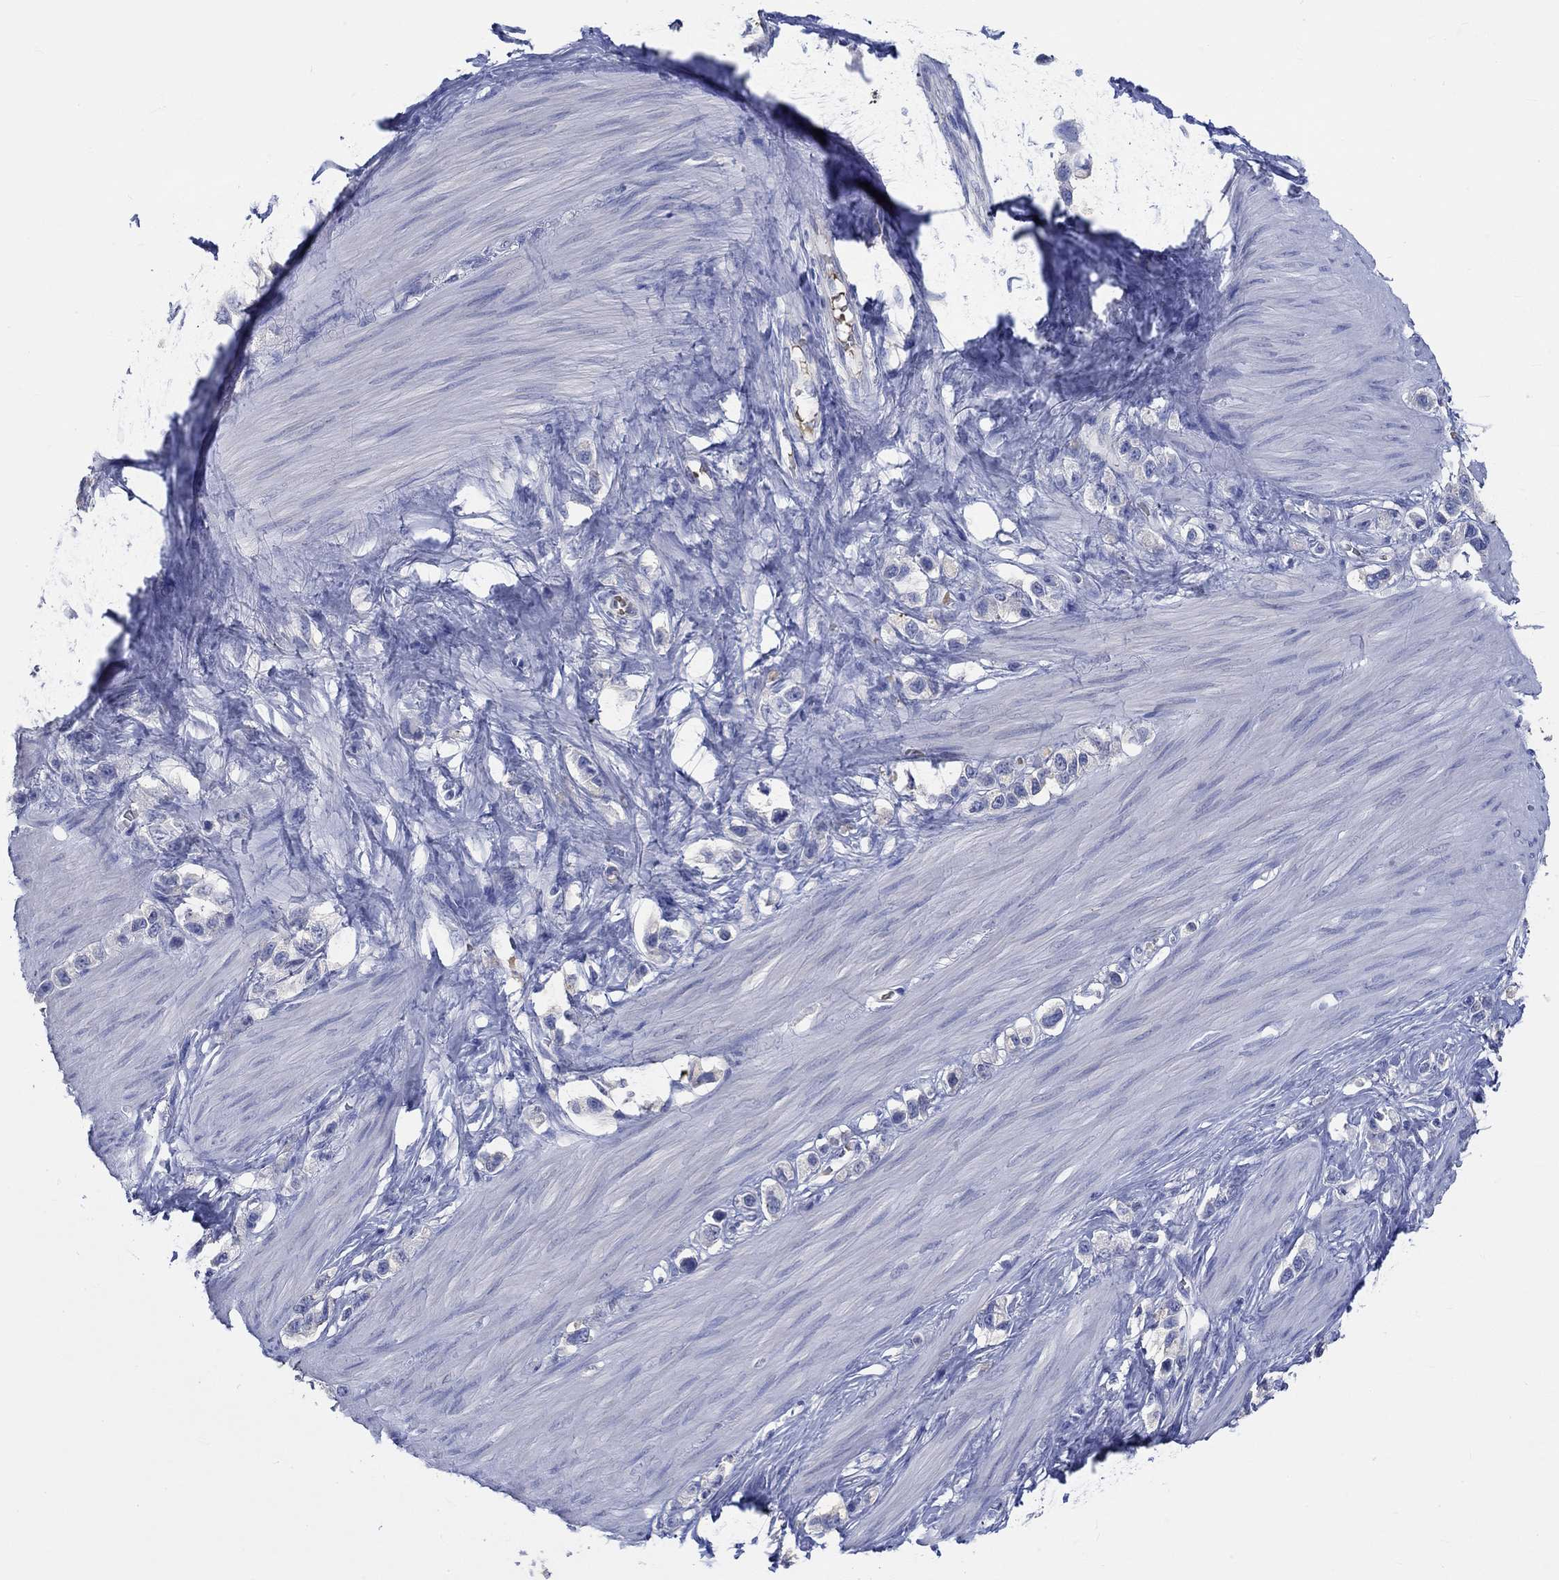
{"staining": {"intensity": "negative", "quantity": "none", "location": "none"}, "tissue": "stomach cancer", "cell_type": "Tumor cells", "image_type": "cancer", "snomed": [{"axis": "morphology", "description": "Normal tissue, NOS"}, {"axis": "morphology", "description": "Adenocarcinoma, NOS"}, {"axis": "morphology", "description": "Adenocarcinoma, High grade"}, {"axis": "topography", "description": "Stomach, upper"}, {"axis": "topography", "description": "Stomach"}], "caption": "An IHC histopathology image of adenocarcinoma (stomach) is shown. There is no staining in tumor cells of adenocarcinoma (stomach).", "gene": "KCNA1", "patient": {"sex": "female", "age": 65}}